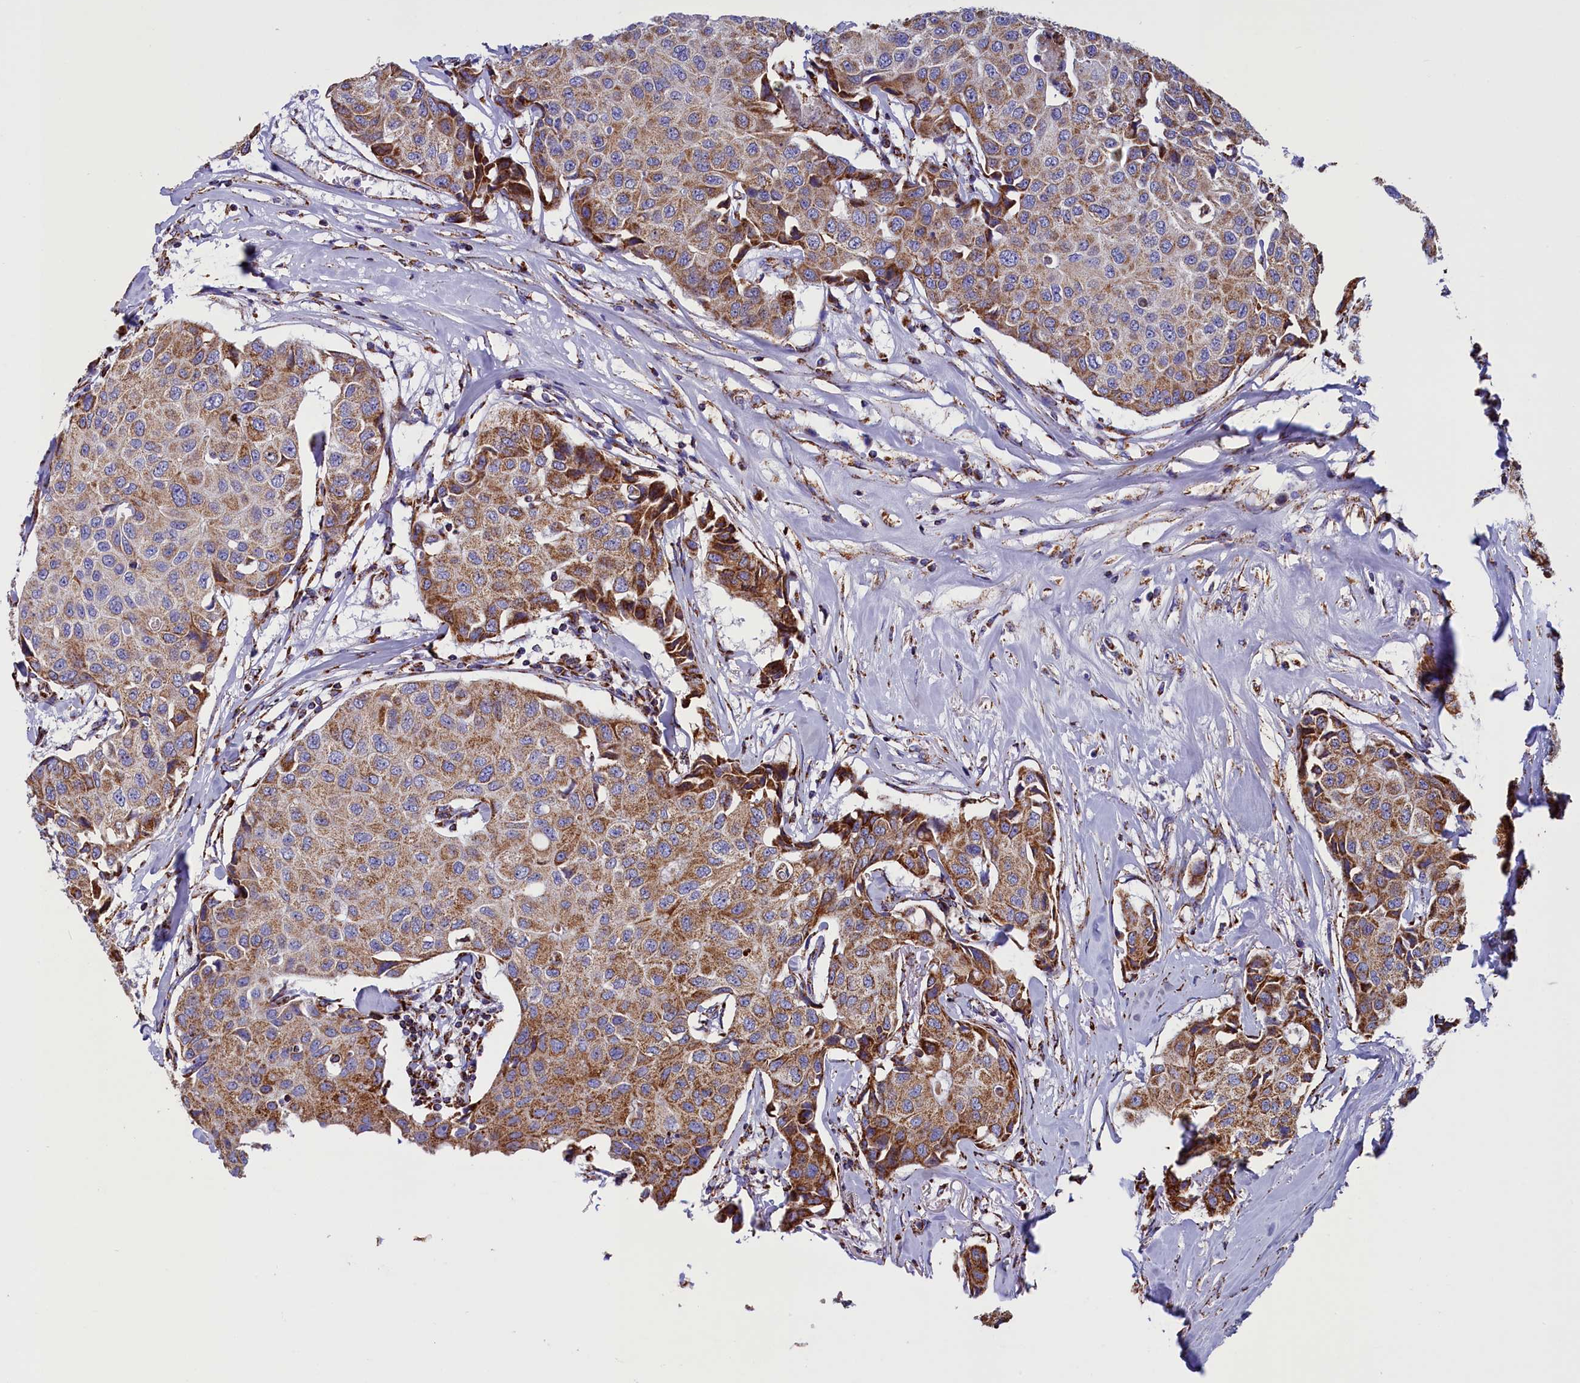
{"staining": {"intensity": "moderate", "quantity": ">75%", "location": "cytoplasmic/membranous"}, "tissue": "breast cancer", "cell_type": "Tumor cells", "image_type": "cancer", "snomed": [{"axis": "morphology", "description": "Duct carcinoma"}, {"axis": "topography", "description": "Breast"}], "caption": "Breast cancer stained with DAB immunohistochemistry demonstrates medium levels of moderate cytoplasmic/membranous positivity in approximately >75% of tumor cells.", "gene": "SLC39A3", "patient": {"sex": "female", "age": 80}}